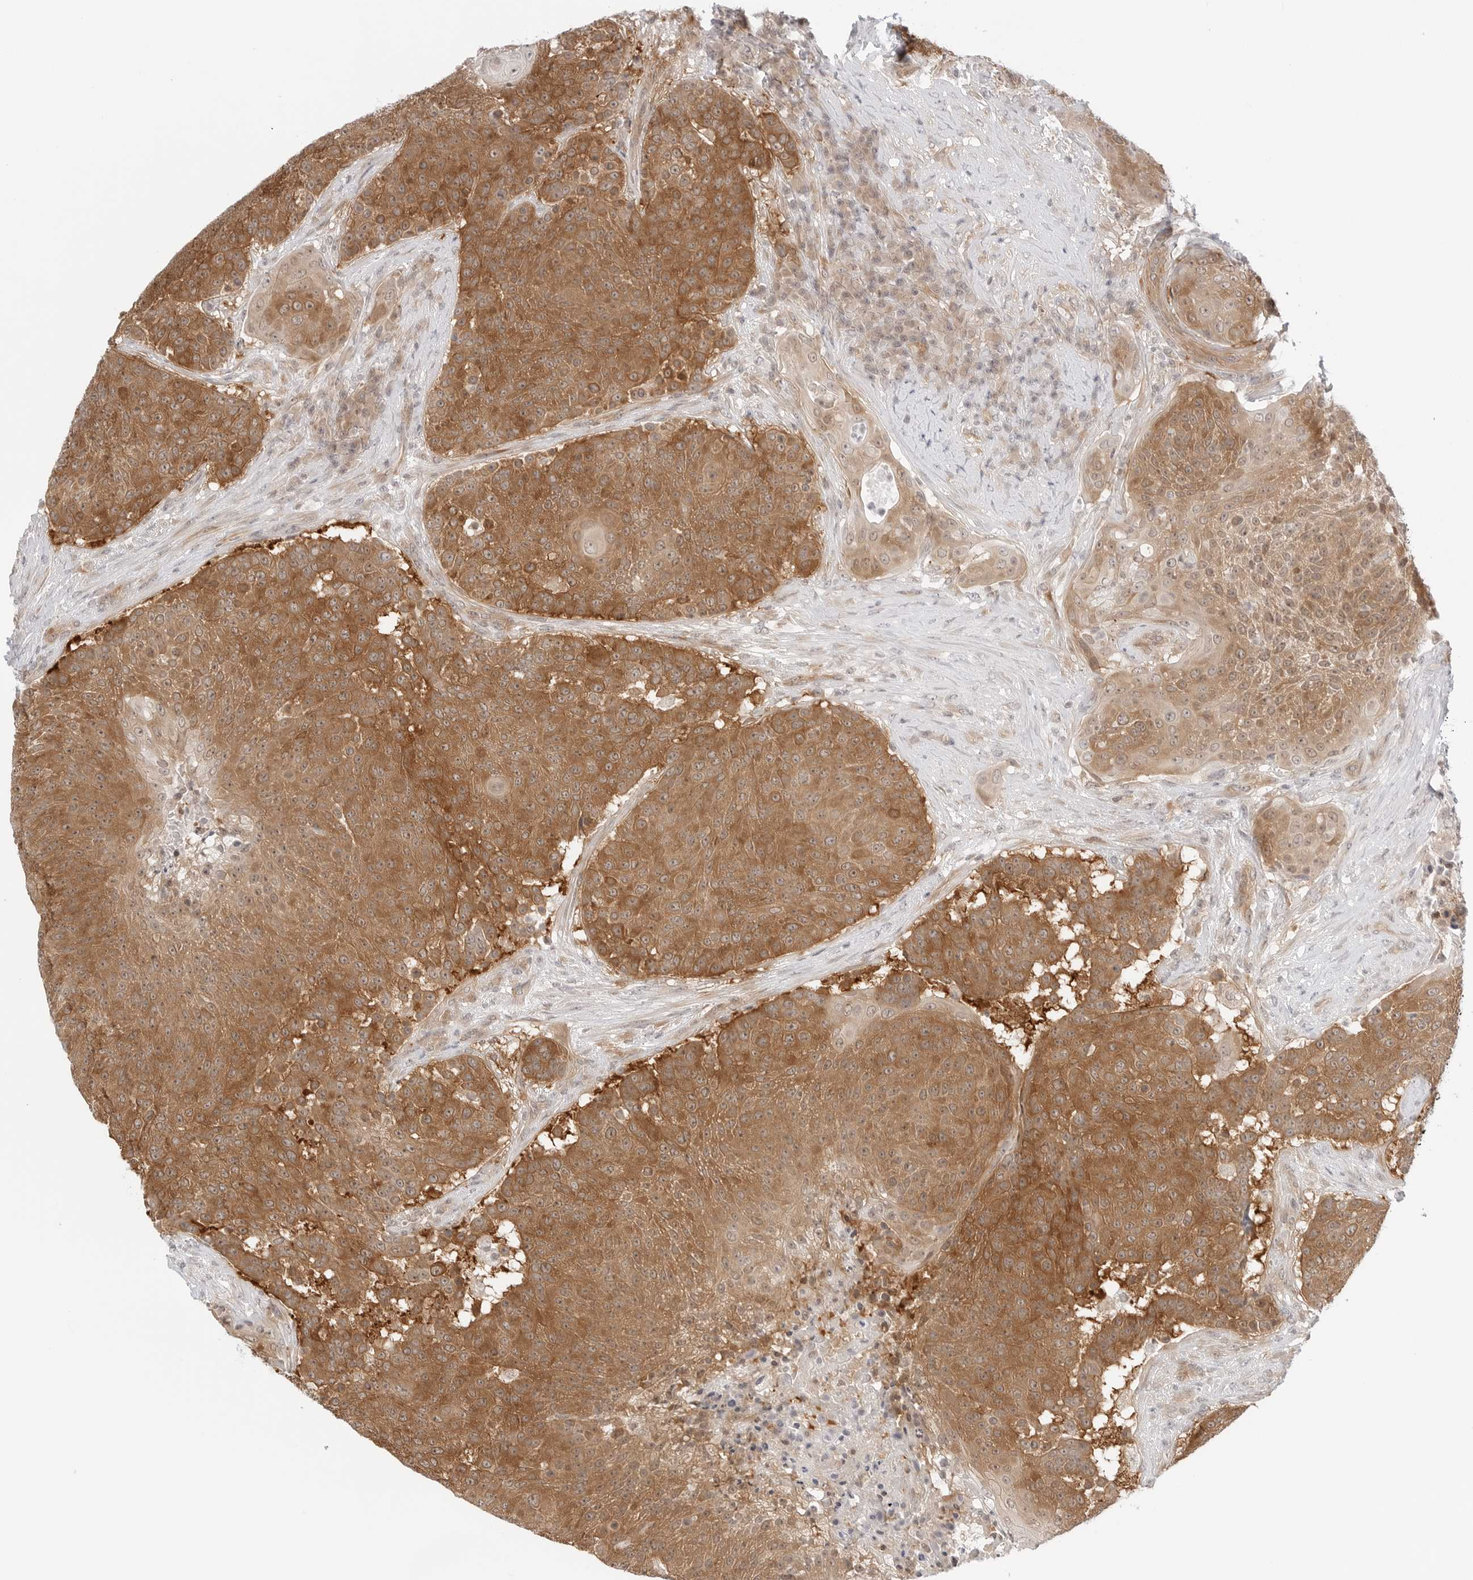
{"staining": {"intensity": "strong", "quantity": ">75%", "location": "cytoplasmic/membranous"}, "tissue": "urothelial cancer", "cell_type": "Tumor cells", "image_type": "cancer", "snomed": [{"axis": "morphology", "description": "Urothelial carcinoma, High grade"}, {"axis": "topography", "description": "Urinary bladder"}], "caption": "Urothelial cancer stained with a brown dye demonstrates strong cytoplasmic/membranous positive staining in approximately >75% of tumor cells.", "gene": "NUDC", "patient": {"sex": "female", "age": 63}}